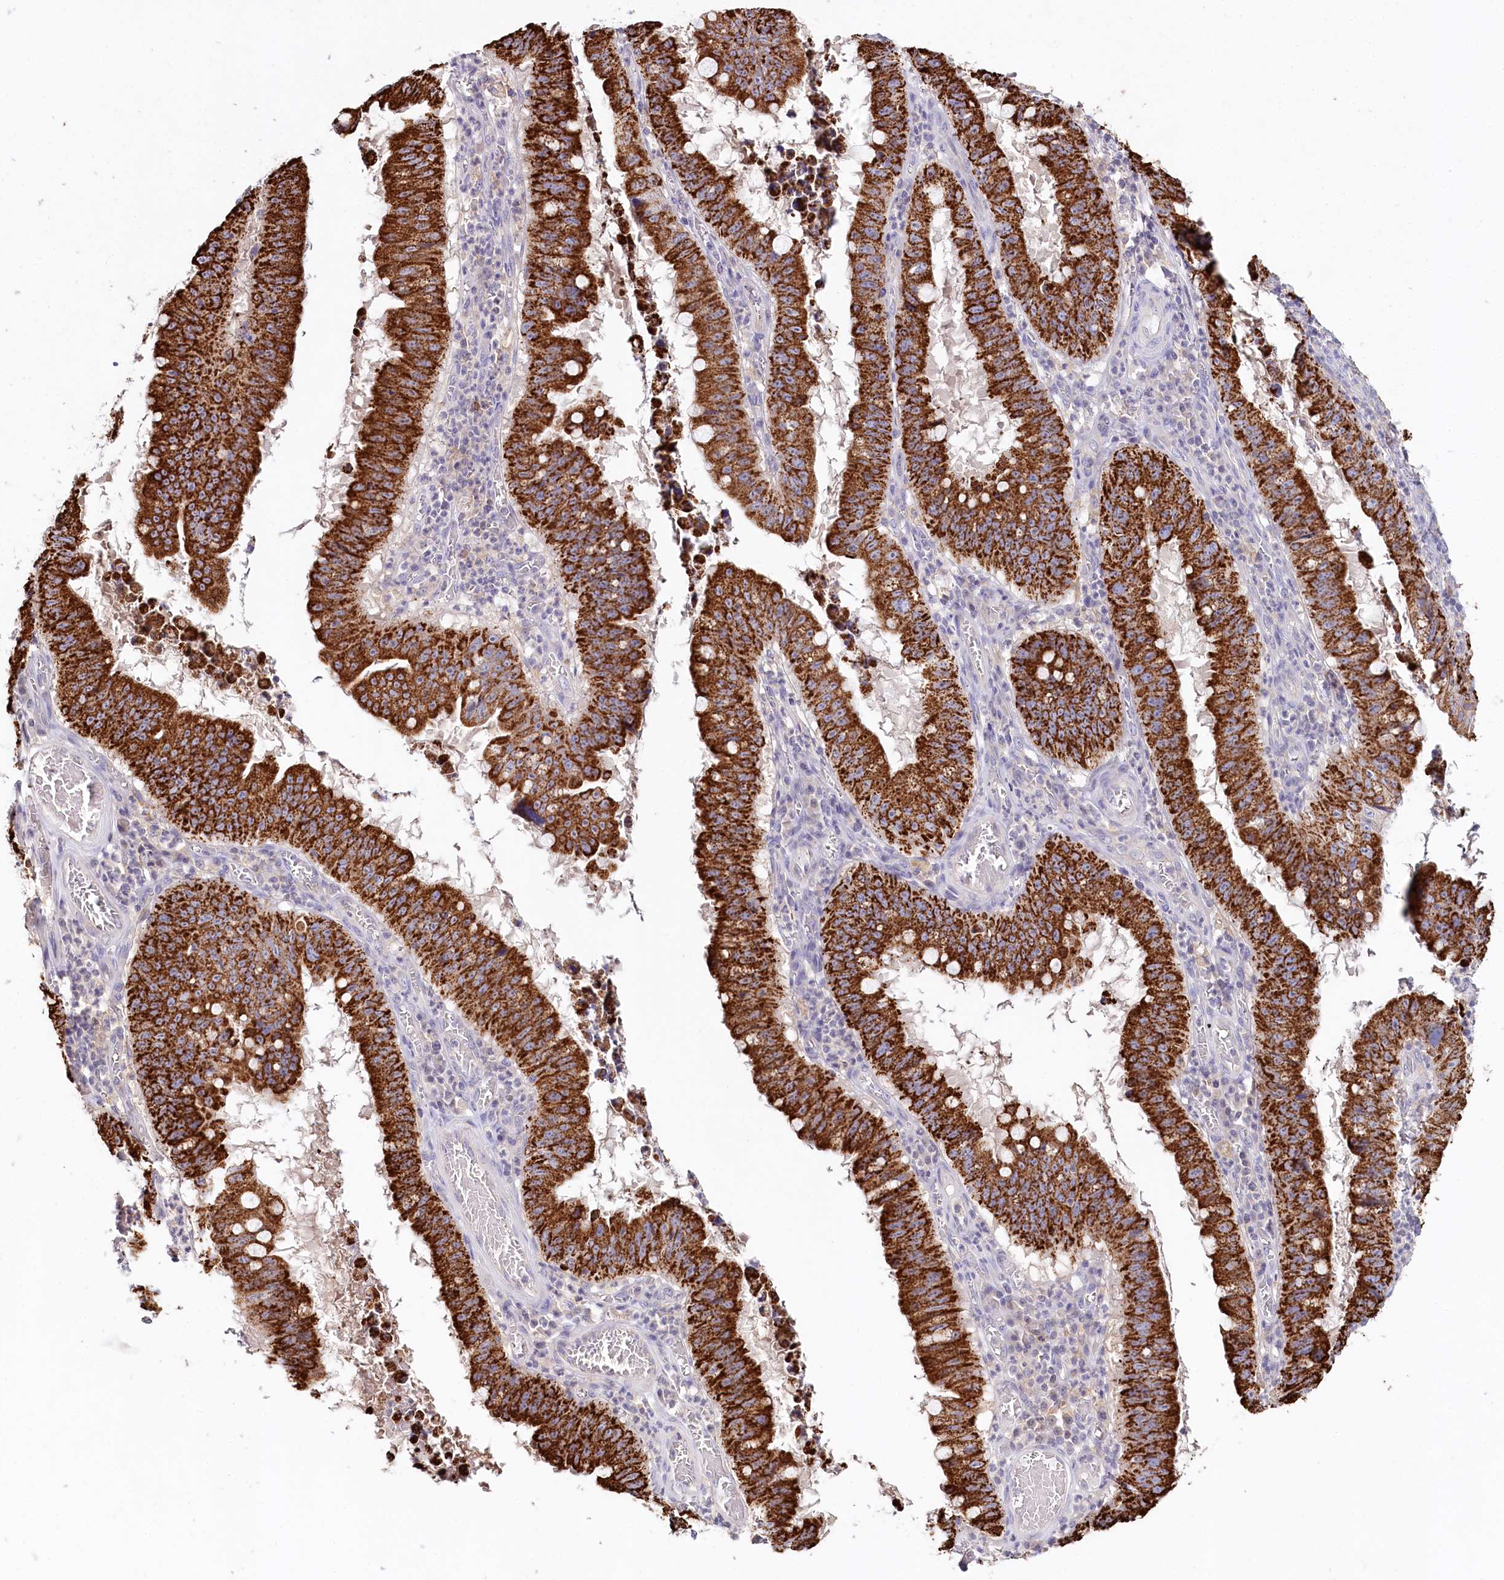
{"staining": {"intensity": "strong", "quantity": ">75%", "location": "cytoplasmic/membranous"}, "tissue": "stomach cancer", "cell_type": "Tumor cells", "image_type": "cancer", "snomed": [{"axis": "morphology", "description": "Adenocarcinoma, NOS"}, {"axis": "topography", "description": "Stomach"}], "caption": "Adenocarcinoma (stomach) stained for a protein shows strong cytoplasmic/membranous positivity in tumor cells.", "gene": "DAPK1", "patient": {"sex": "male", "age": 59}}